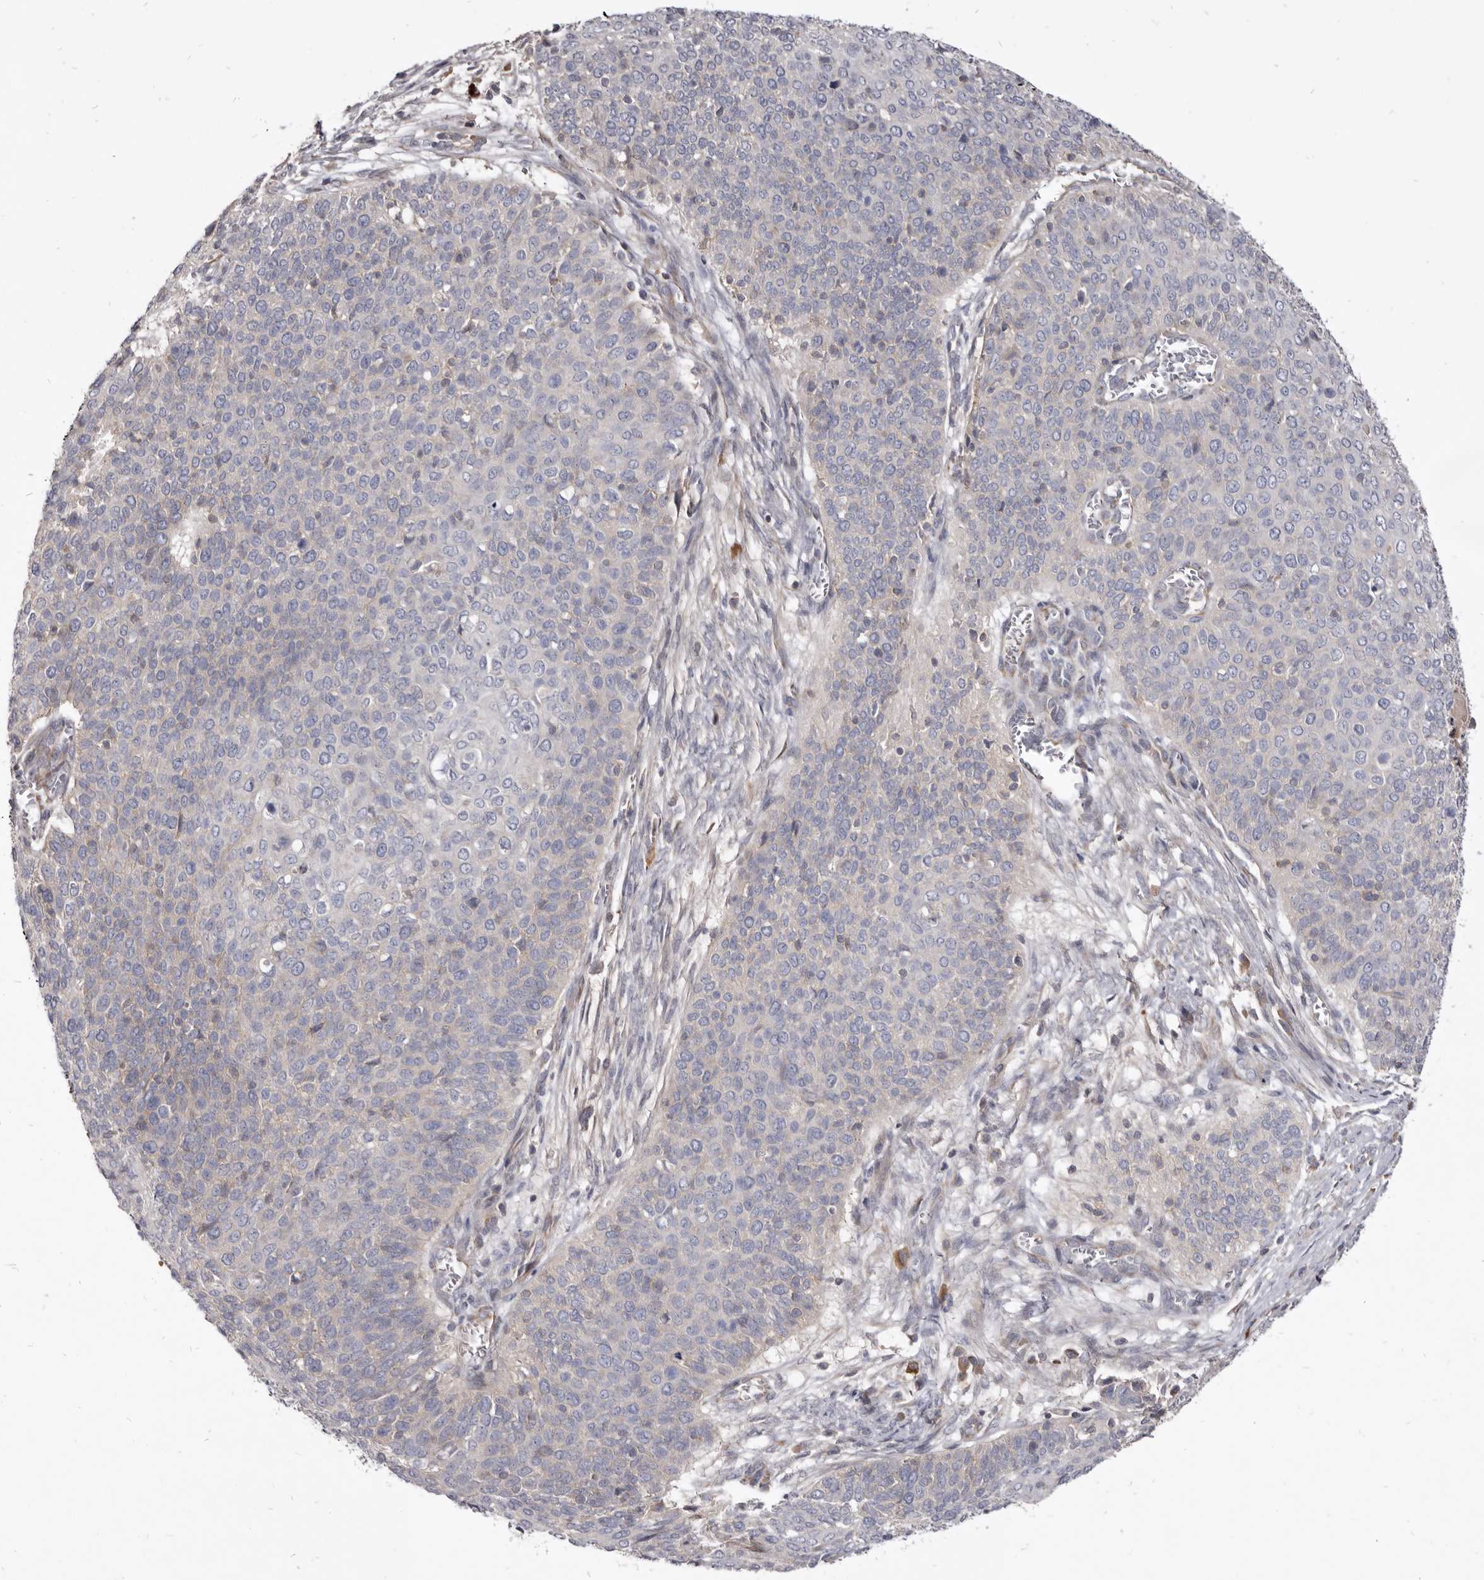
{"staining": {"intensity": "negative", "quantity": "none", "location": "none"}, "tissue": "cervical cancer", "cell_type": "Tumor cells", "image_type": "cancer", "snomed": [{"axis": "morphology", "description": "Squamous cell carcinoma, NOS"}, {"axis": "topography", "description": "Cervix"}], "caption": "IHC image of neoplastic tissue: human cervical squamous cell carcinoma stained with DAB (3,3'-diaminobenzidine) reveals no significant protein positivity in tumor cells. The staining was performed using DAB (3,3'-diaminobenzidine) to visualize the protein expression in brown, while the nuclei were stained in blue with hematoxylin (Magnification: 20x).", "gene": "FAS", "patient": {"sex": "female", "age": 39}}